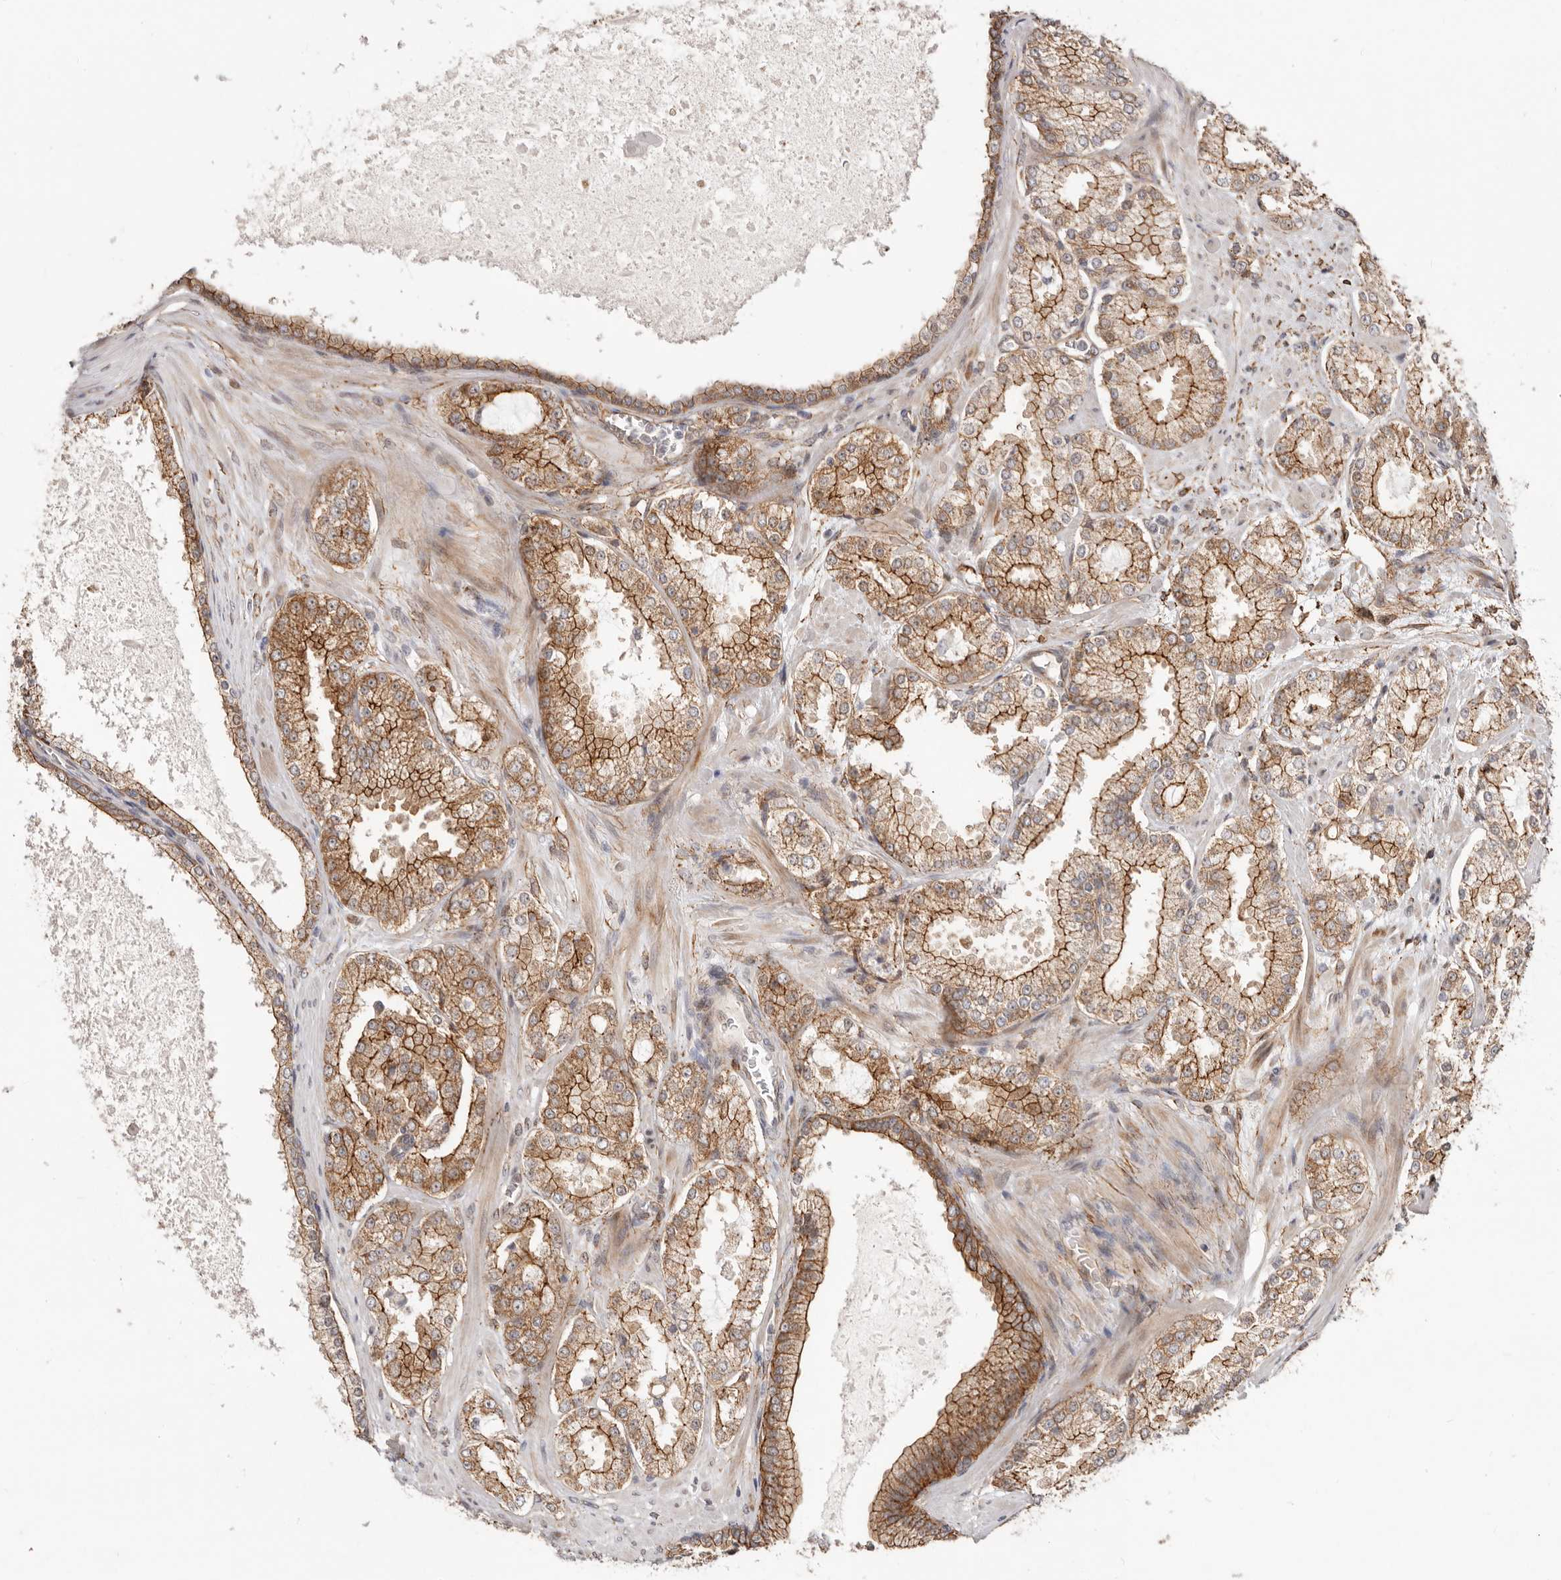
{"staining": {"intensity": "moderate", "quantity": ">75%", "location": "cytoplasmic/membranous"}, "tissue": "prostate cancer", "cell_type": "Tumor cells", "image_type": "cancer", "snomed": [{"axis": "morphology", "description": "Adenocarcinoma, High grade"}, {"axis": "topography", "description": "Prostate"}], "caption": "Protein analysis of prostate cancer tissue exhibits moderate cytoplasmic/membranous expression in about >75% of tumor cells.", "gene": "SZT2", "patient": {"sex": "male", "age": 73}}